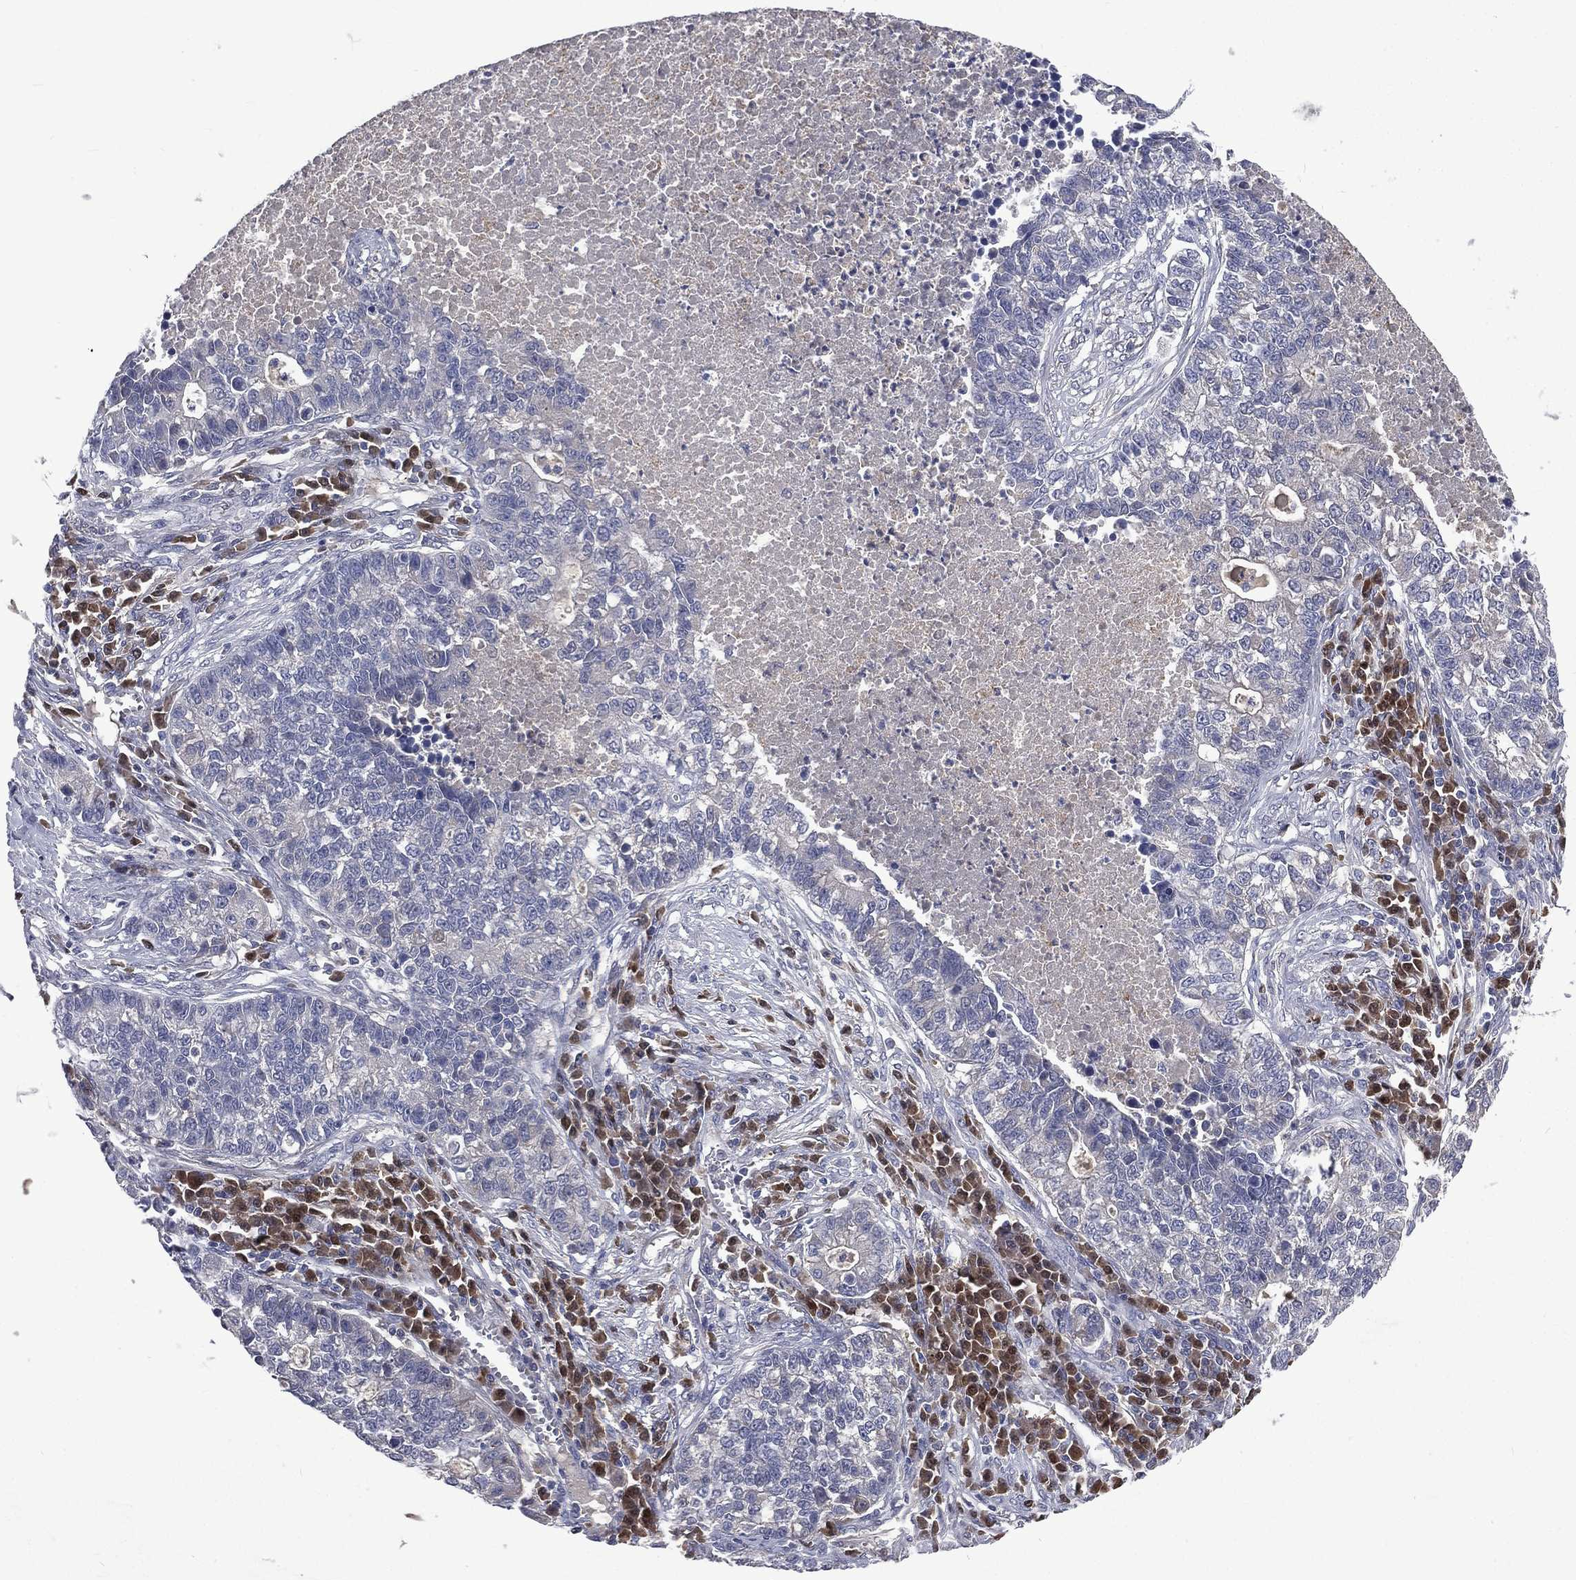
{"staining": {"intensity": "negative", "quantity": "none", "location": "none"}, "tissue": "lung cancer", "cell_type": "Tumor cells", "image_type": "cancer", "snomed": [{"axis": "morphology", "description": "Adenocarcinoma, NOS"}, {"axis": "topography", "description": "Lung"}], "caption": "Adenocarcinoma (lung) stained for a protein using IHC exhibits no staining tumor cells.", "gene": "CA12", "patient": {"sex": "male", "age": 57}}